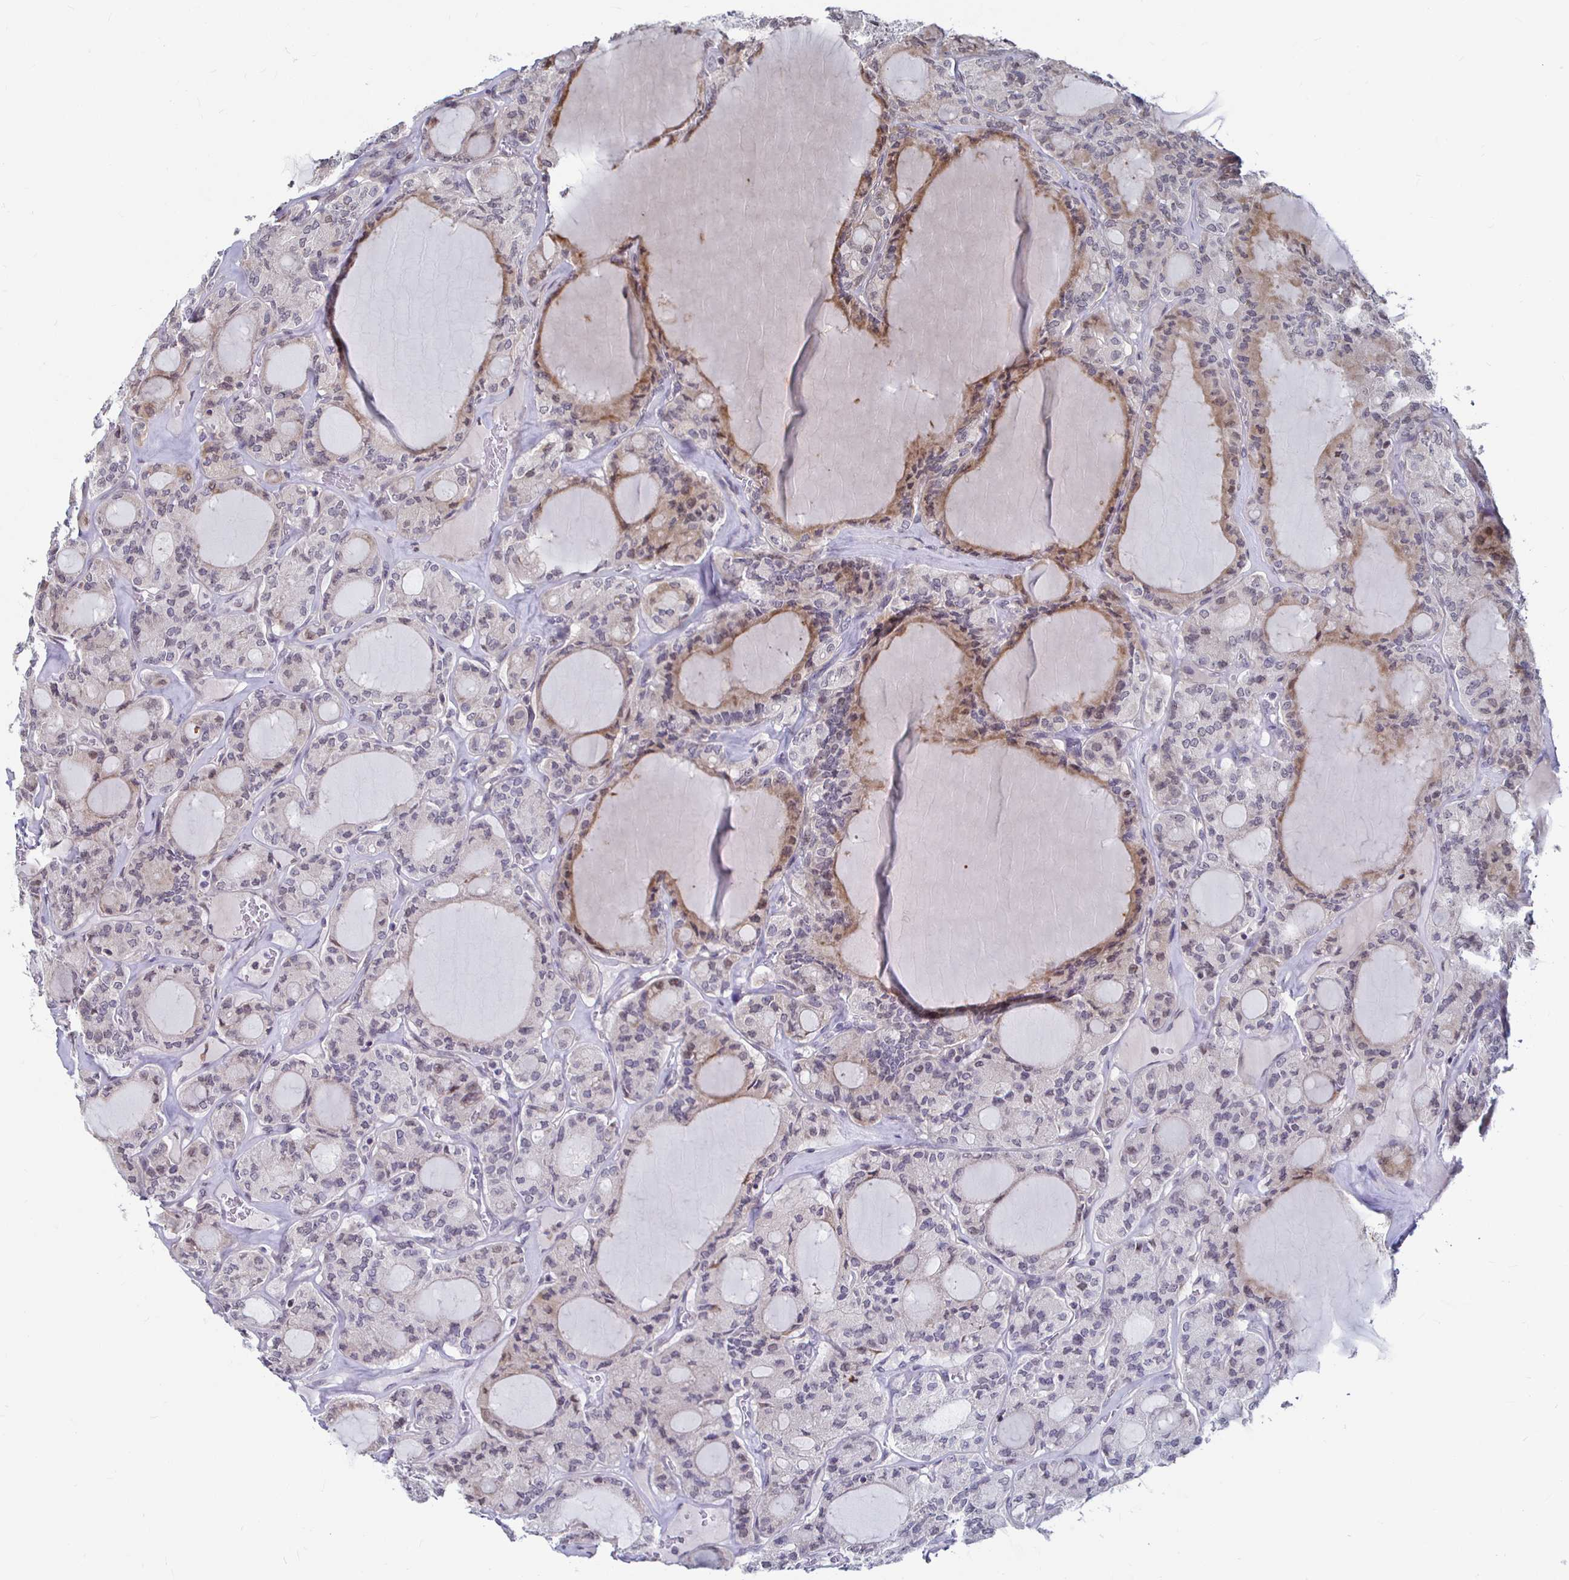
{"staining": {"intensity": "weak", "quantity": "<25%", "location": "cytoplasmic/membranous"}, "tissue": "thyroid cancer", "cell_type": "Tumor cells", "image_type": "cancer", "snomed": [{"axis": "morphology", "description": "Papillary adenocarcinoma, NOS"}, {"axis": "topography", "description": "Thyroid gland"}], "caption": "Tumor cells are negative for brown protein staining in papillary adenocarcinoma (thyroid).", "gene": "CAPN11", "patient": {"sex": "male", "age": 87}}